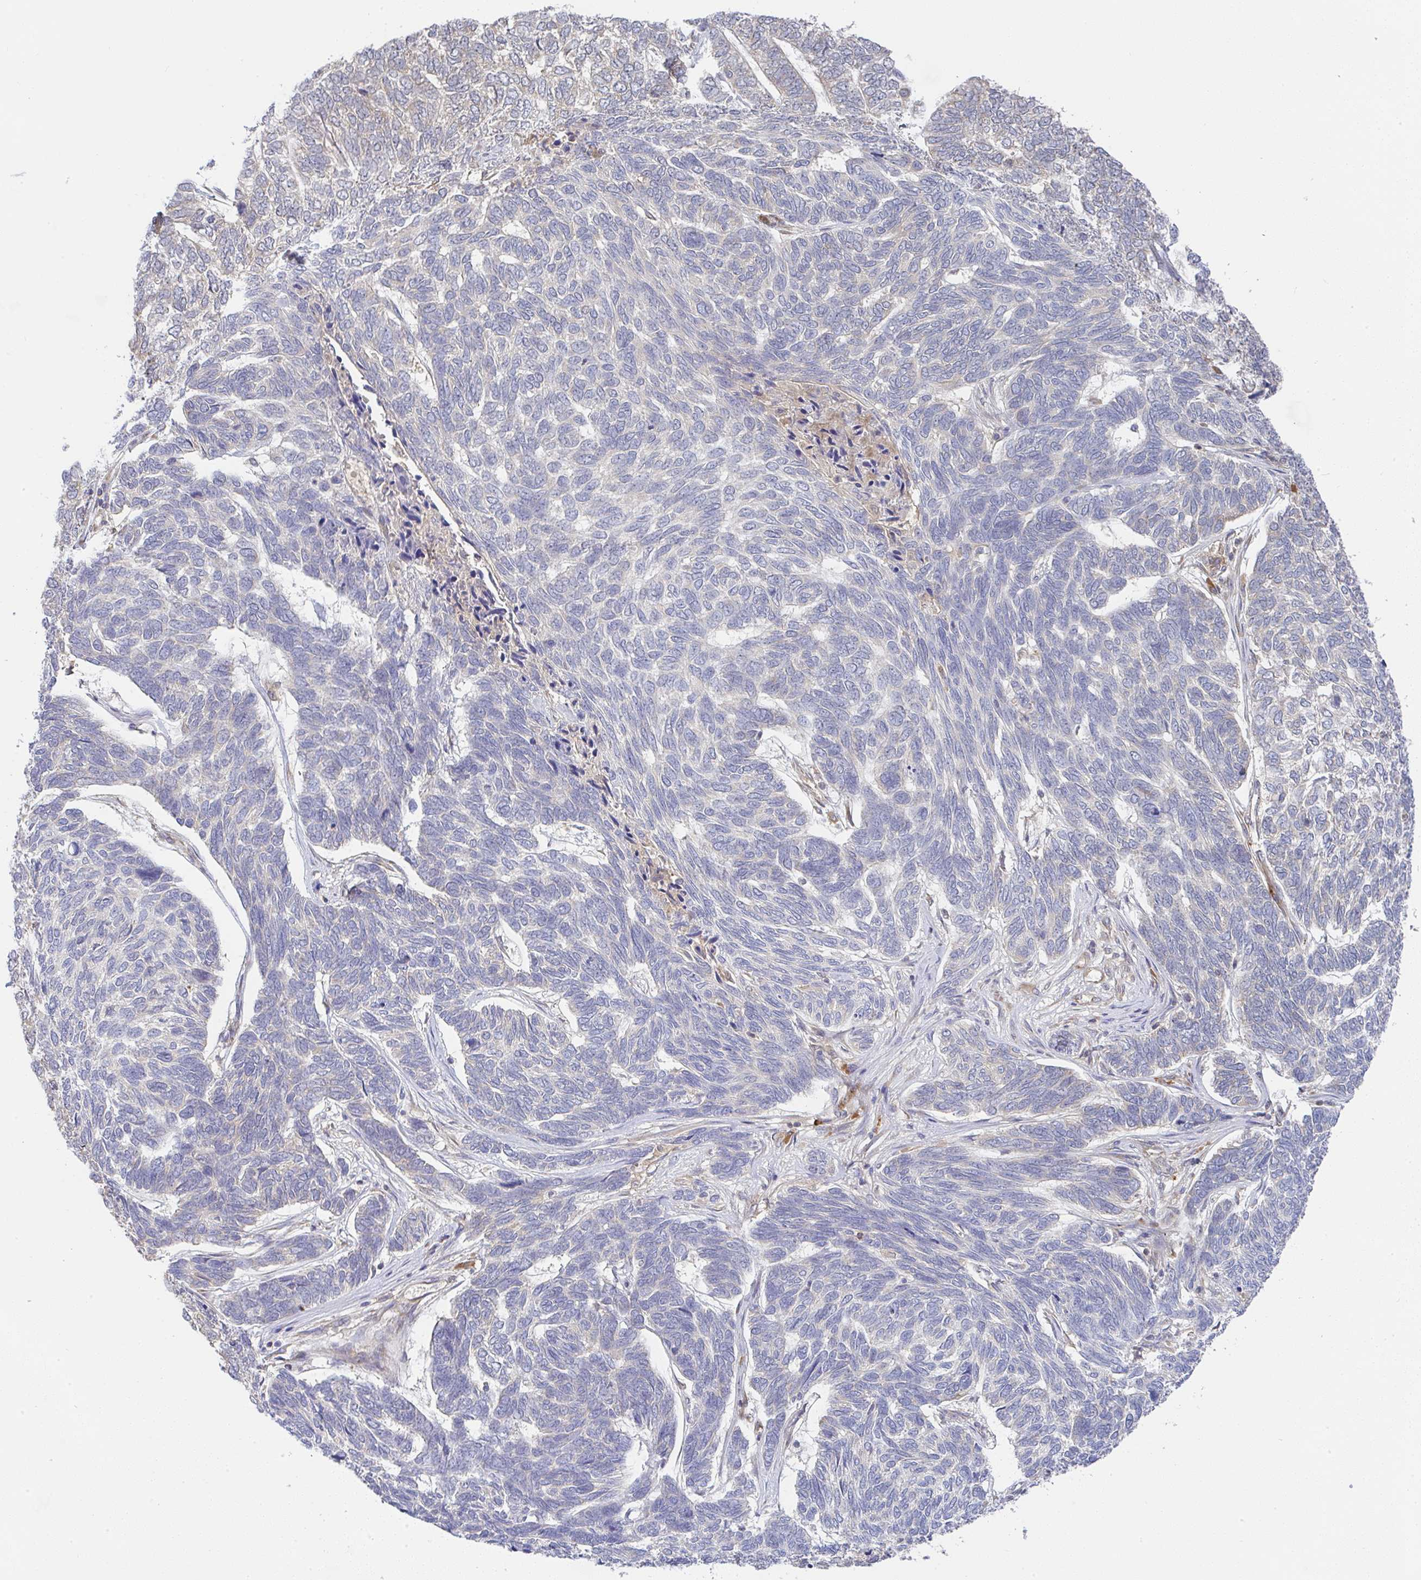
{"staining": {"intensity": "weak", "quantity": "<25%", "location": "cytoplasmic/membranous"}, "tissue": "skin cancer", "cell_type": "Tumor cells", "image_type": "cancer", "snomed": [{"axis": "morphology", "description": "Basal cell carcinoma"}, {"axis": "topography", "description": "Skin"}], "caption": "Immunohistochemical staining of human skin cancer (basal cell carcinoma) shows no significant expression in tumor cells.", "gene": "DERL2", "patient": {"sex": "female", "age": 65}}